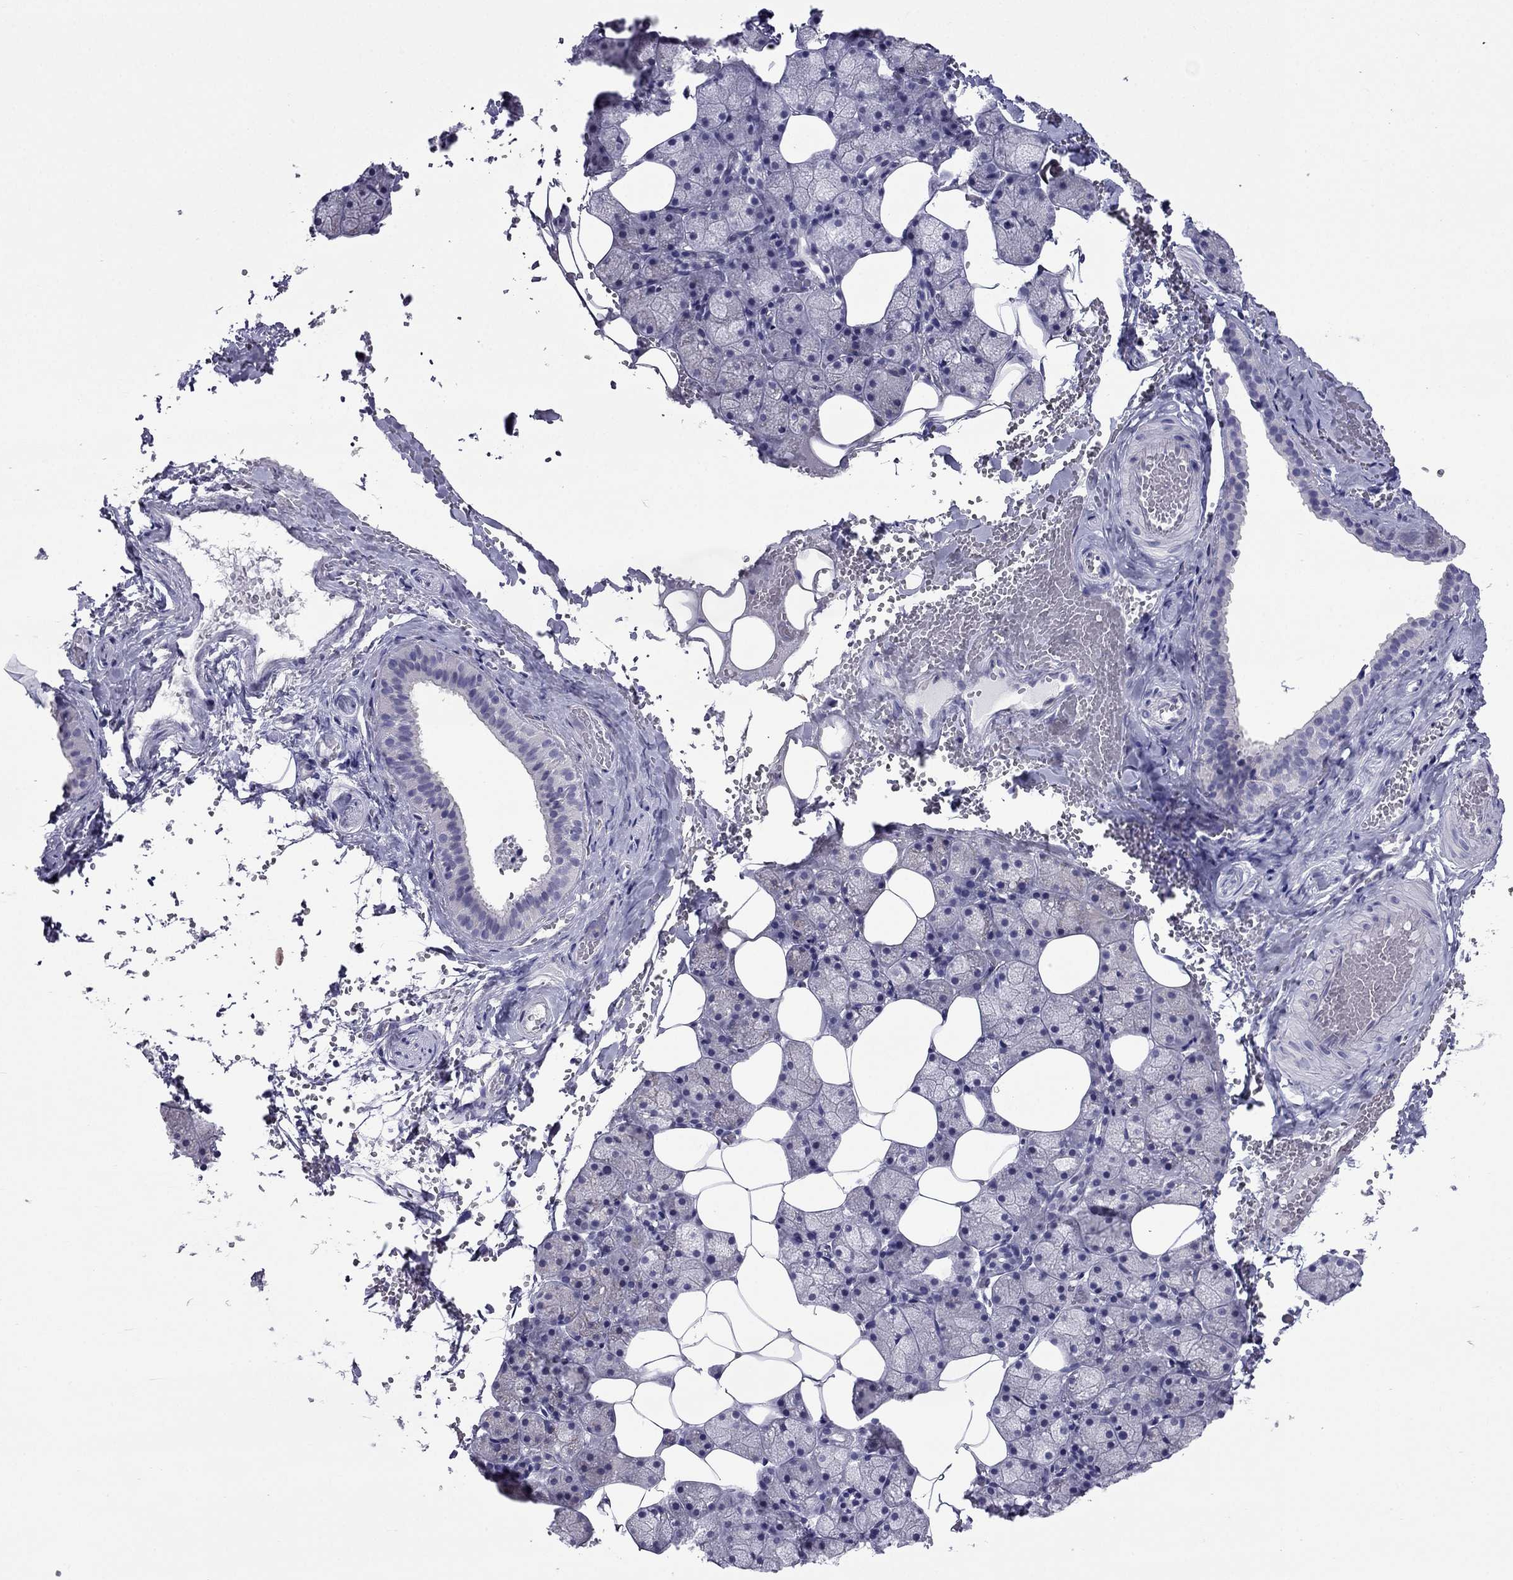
{"staining": {"intensity": "negative", "quantity": "none", "location": "none"}, "tissue": "salivary gland", "cell_type": "Glandular cells", "image_type": "normal", "snomed": [{"axis": "morphology", "description": "Normal tissue, NOS"}, {"axis": "topography", "description": "Salivary gland"}], "caption": "Immunohistochemical staining of normal human salivary gland shows no significant staining in glandular cells. (Brightfield microscopy of DAB IHC at high magnification).", "gene": "CROCC2", "patient": {"sex": "male", "age": 38}}